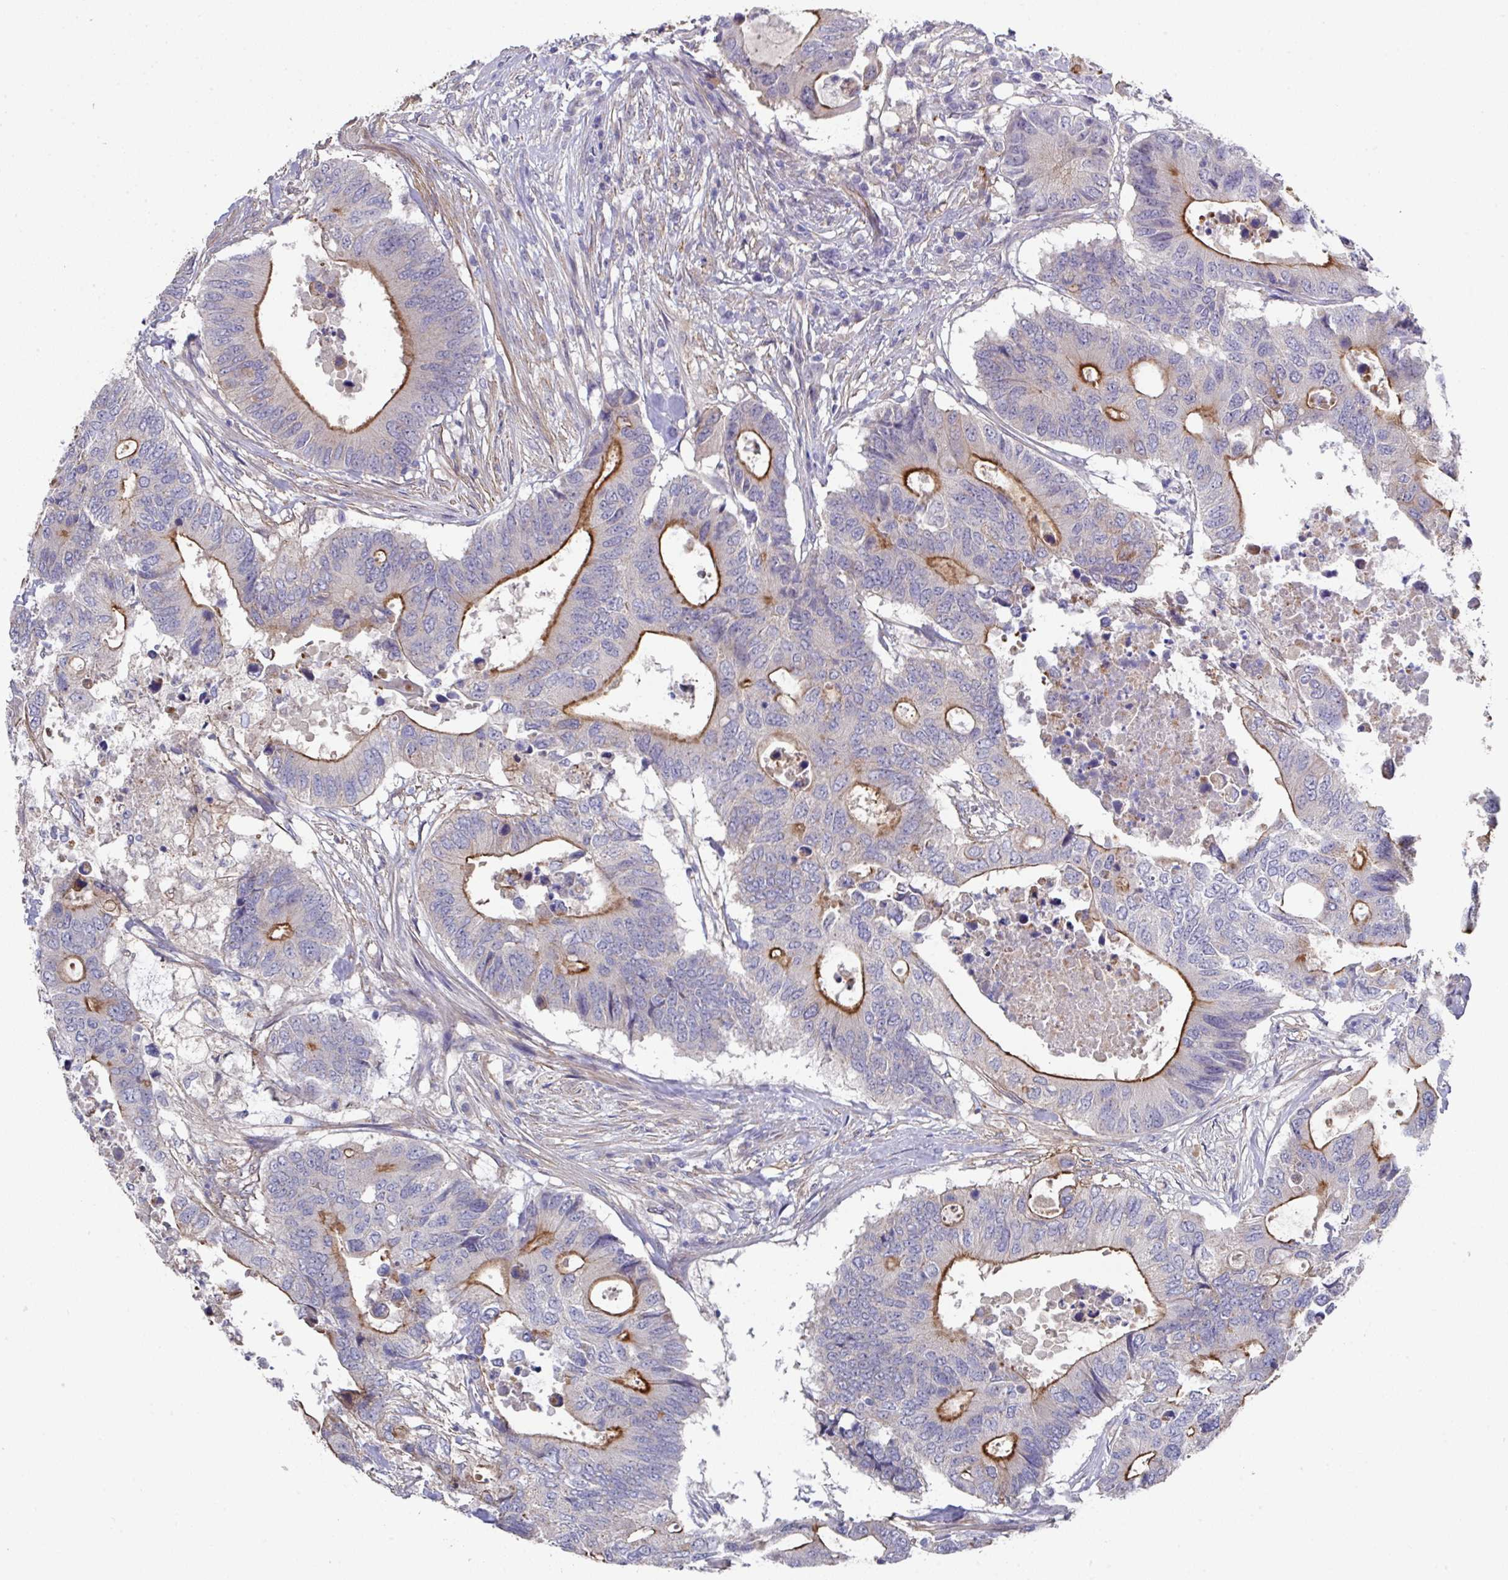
{"staining": {"intensity": "strong", "quantity": "25%-75%", "location": "cytoplasmic/membranous"}, "tissue": "colorectal cancer", "cell_type": "Tumor cells", "image_type": "cancer", "snomed": [{"axis": "morphology", "description": "Adenocarcinoma, NOS"}, {"axis": "topography", "description": "Colon"}], "caption": "Immunohistochemistry (IHC) image of colorectal cancer (adenocarcinoma) stained for a protein (brown), which demonstrates high levels of strong cytoplasmic/membranous staining in about 25%-75% of tumor cells.", "gene": "PRR5", "patient": {"sex": "male", "age": 71}}